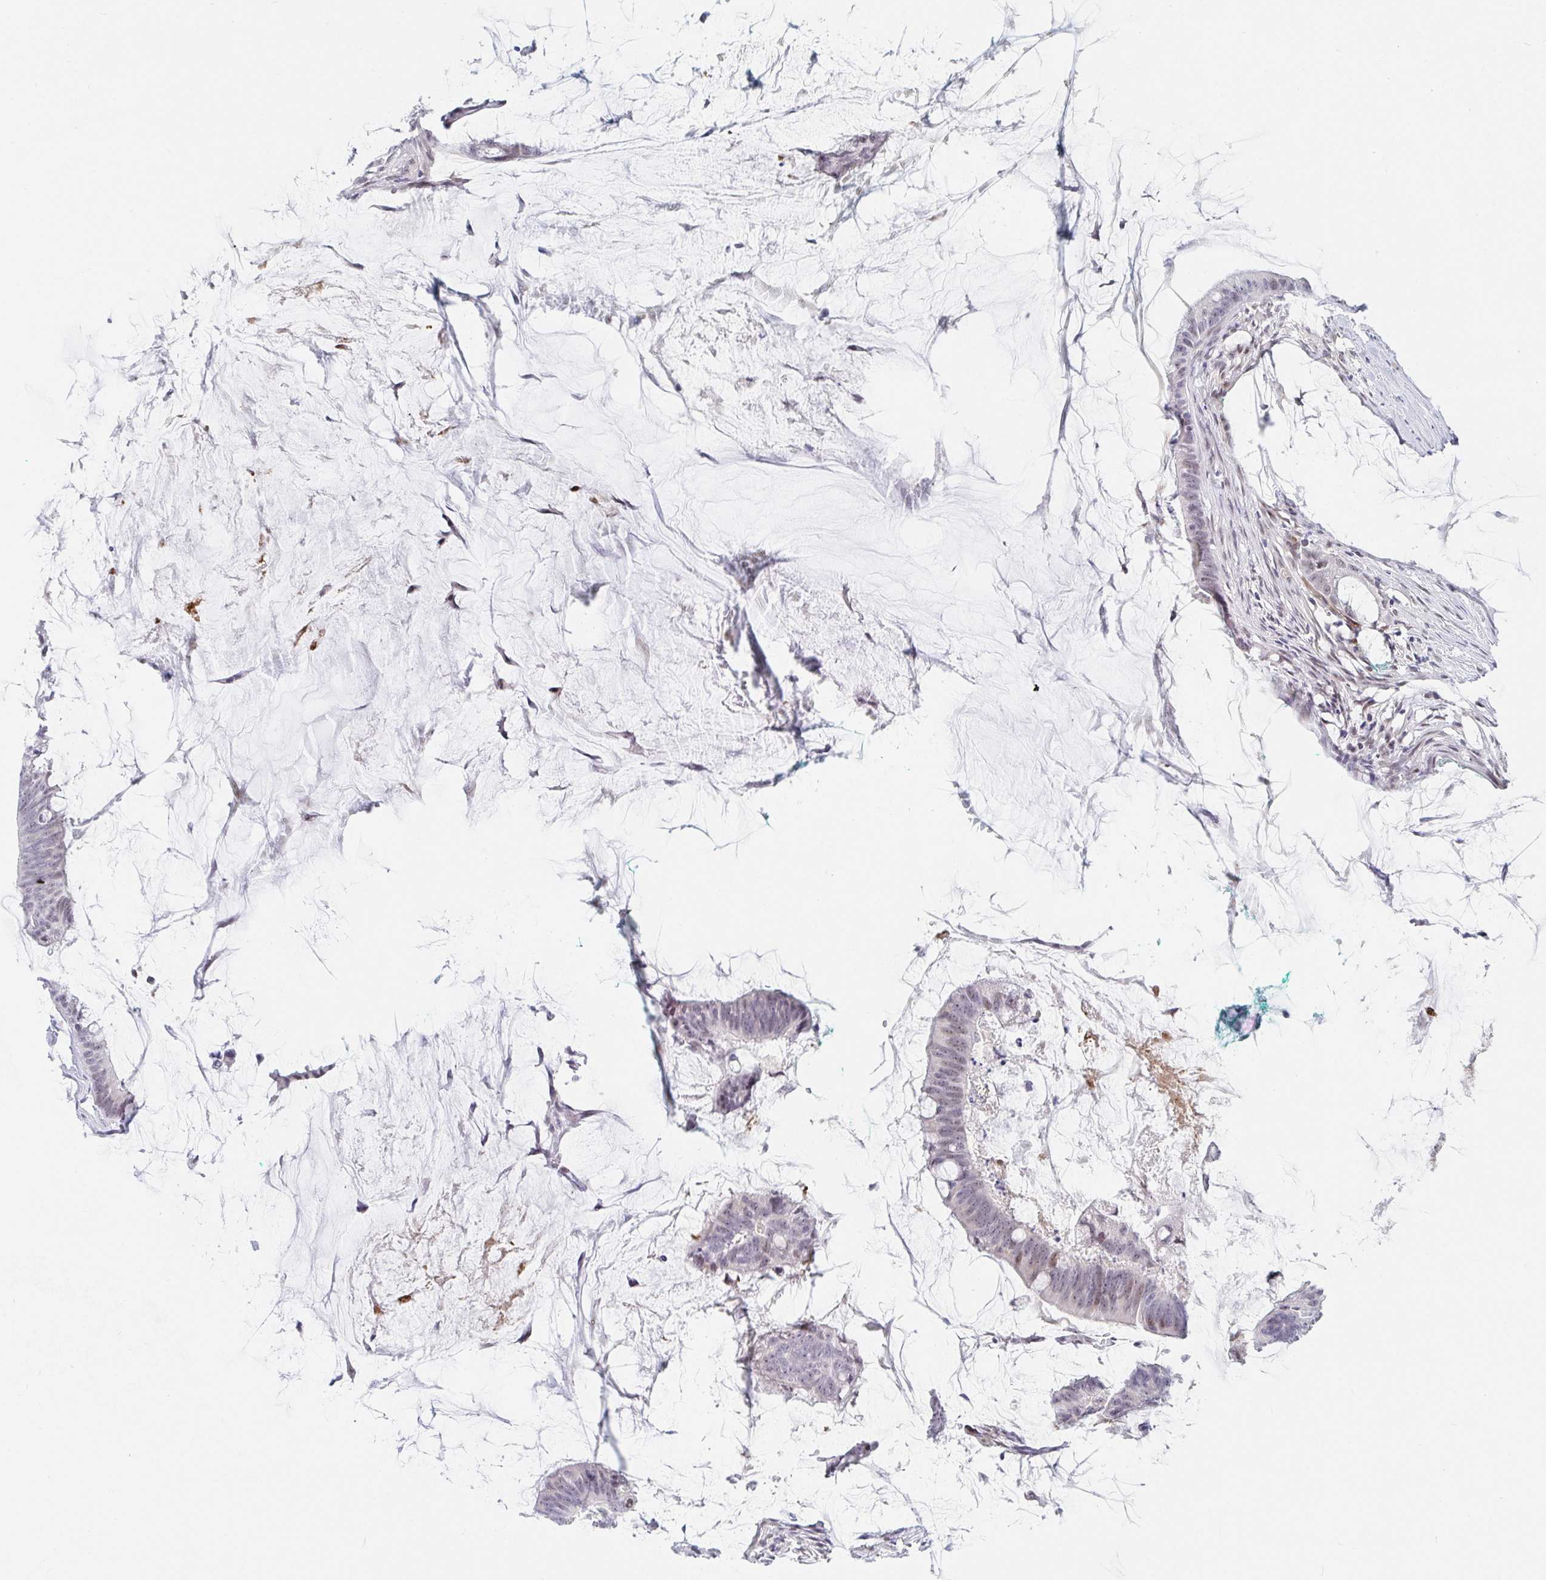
{"staining": {"intensity": "weak", "quantity": "25%-75%", "location": "nuclear"}, "tissue": "colorectal cancer", "cell_type": "Tumor cells", "image_type": "cancer", "snomed": [{"axis": "morphology", "description": "Adenocarcinoma, NOS"}, {"axis": "topography", "description": "Colon"}], "caption": "Immunohistochemical staining of adenocarcinoma (colorectal) reveals weak nuclear protein expression in about 25%-75% of tumor cells.", "gene": "COL28A1", "patient": {"sex": "male", "age": 62}}